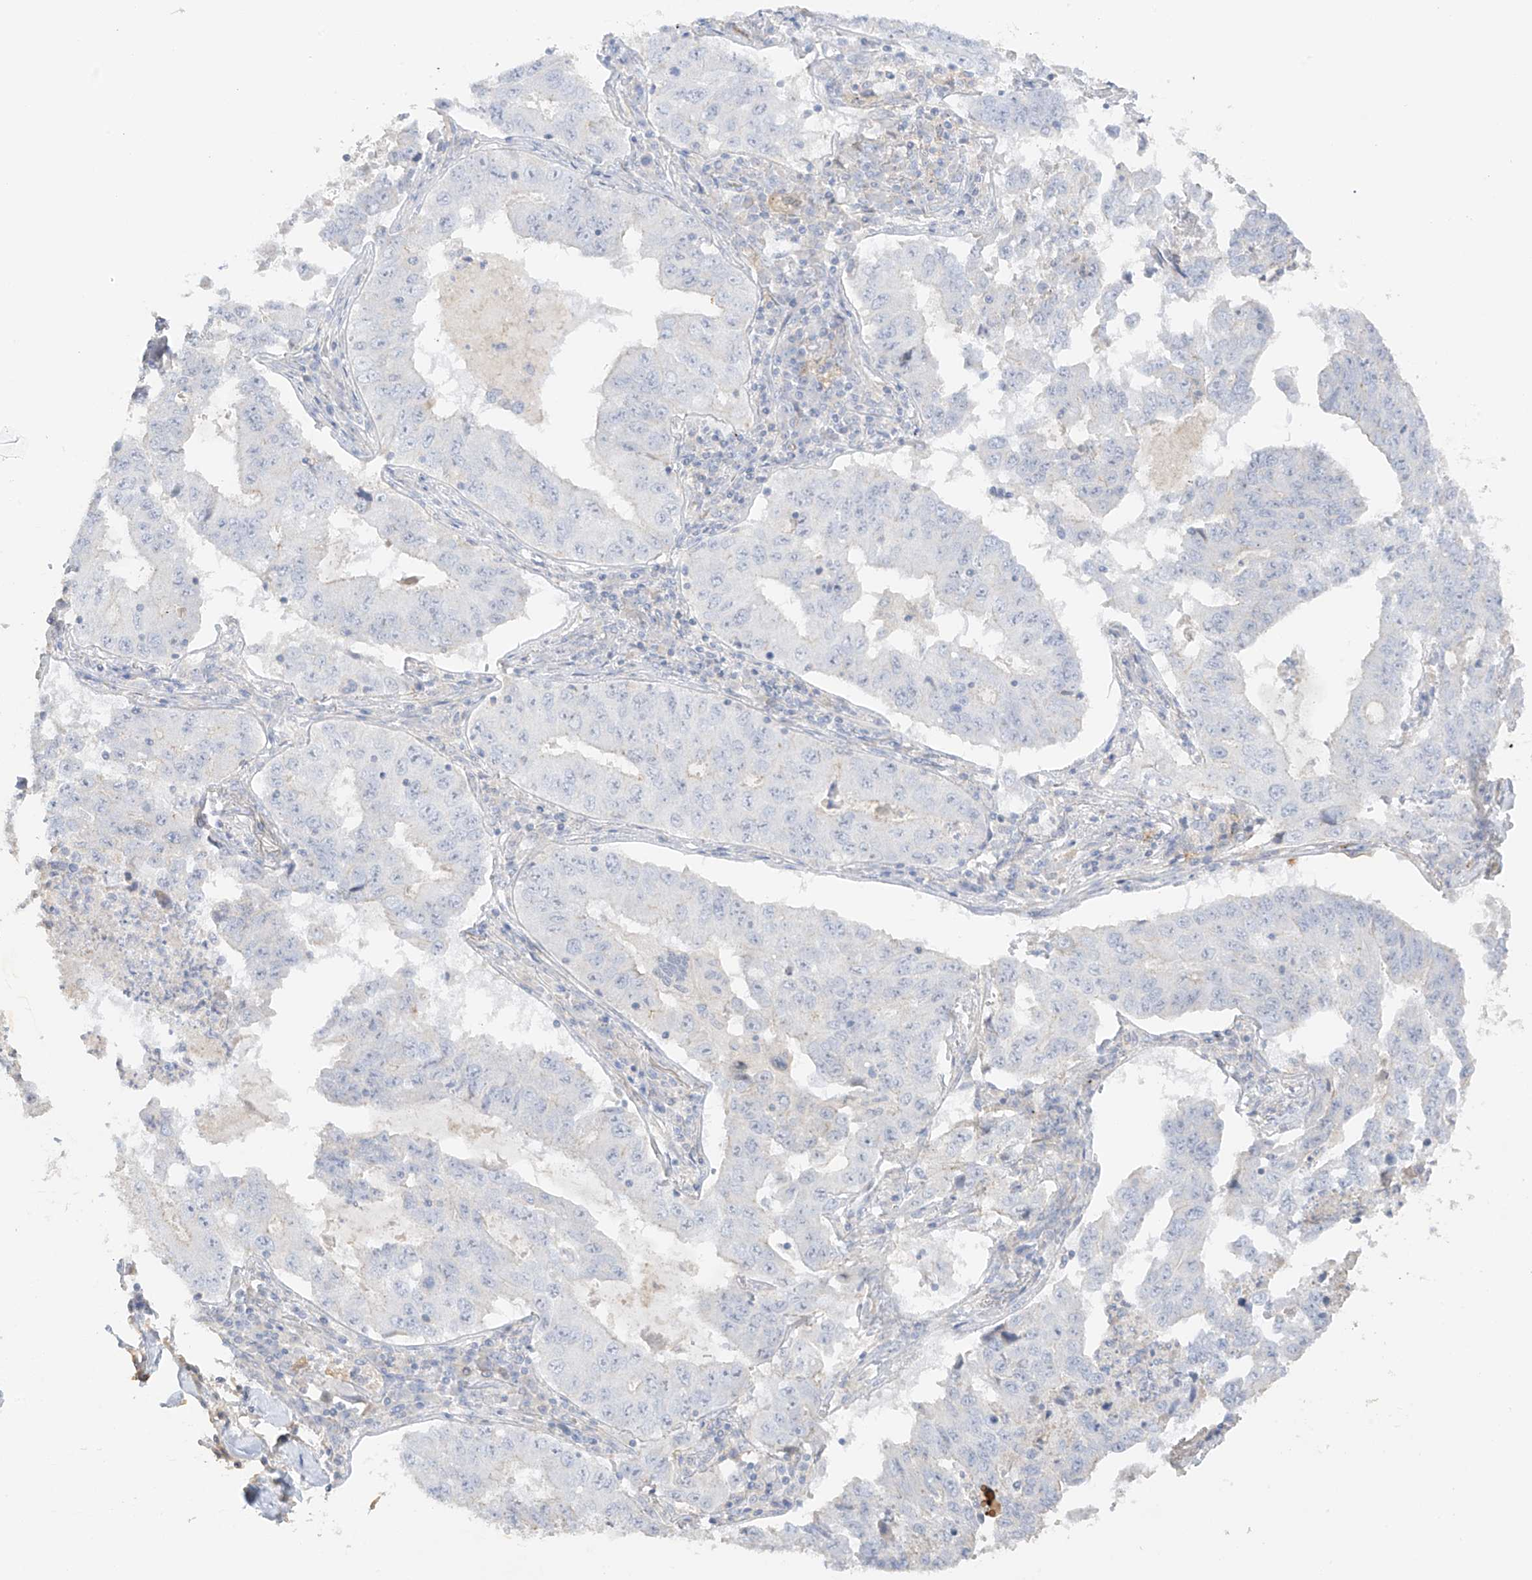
{"staining": {"intensity": "negative", "quantity": "none", "location": "none"}, "tissue": "lung cancer", "cell_type": "Tumor cells", "image_type": "cancer", "snomed": [{"axis": "morphology", "description": "Adenocarcinoma, NOS"}, {"axis": "topography", "description": "Lung"}], "caption": "There is no significant expression in tumor cells of adenocarcinoma (lung).", "gene": "ZBTB41", "patient": {"sex": "female", "age": 51}}